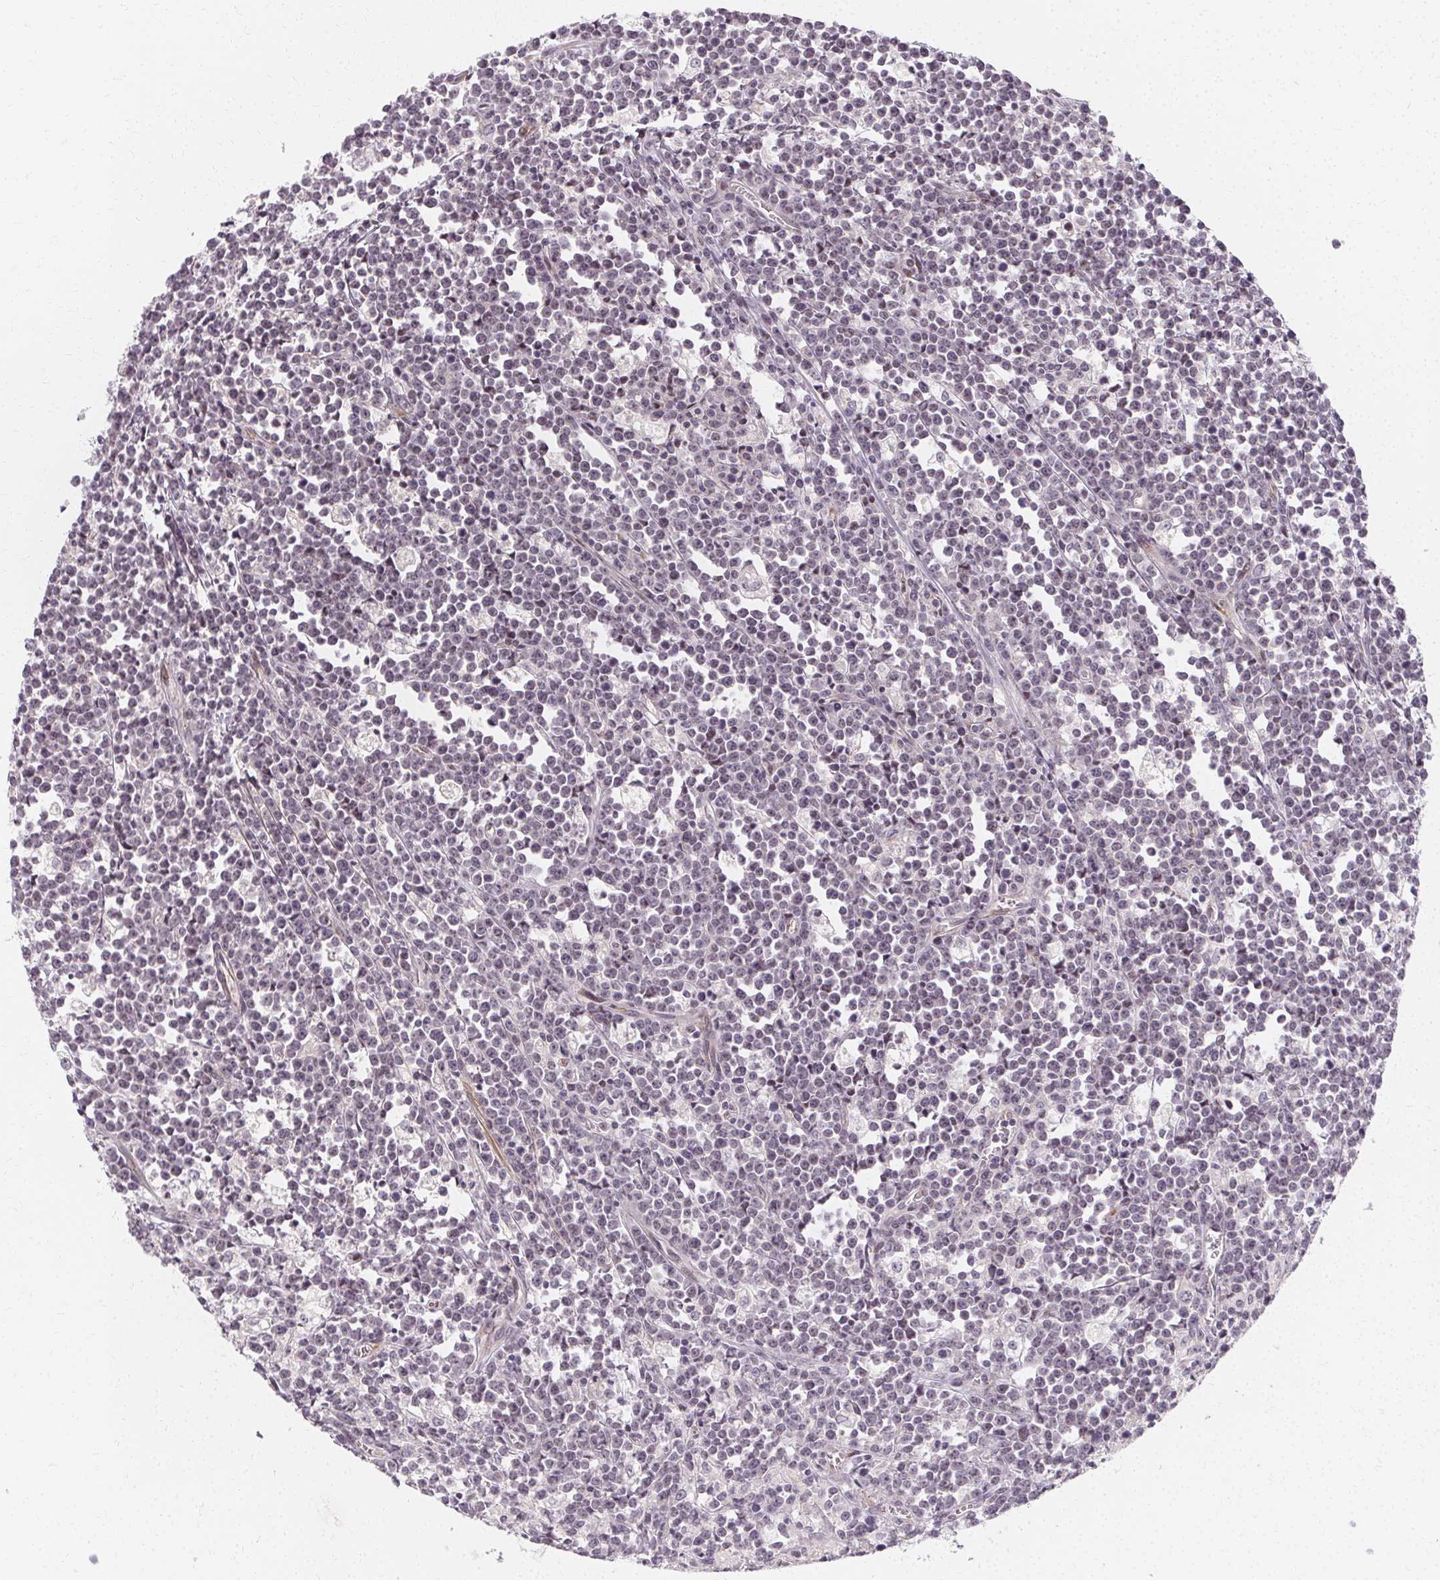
{"staining": {"intensity": "negative", "quantity": "none", "location": "none"}, "tissue": "lymphoma", "cell_type": "Tumor cells", "image_type": "cancer", "snomed": [{"axis": "morphology", "description": "Malignant lymphoma, non-Hodgkin's type, High grade"}, {"axis": "topography", "description": "Small intestine"}], "caption": "Protein analysis of lymphoma demonstrates no significant expression in tumor cells. (DAB IHC with hematoxylin counter stain).", "gene": "CLCNKB", "patient": {"sex": "female", "age": 56}}